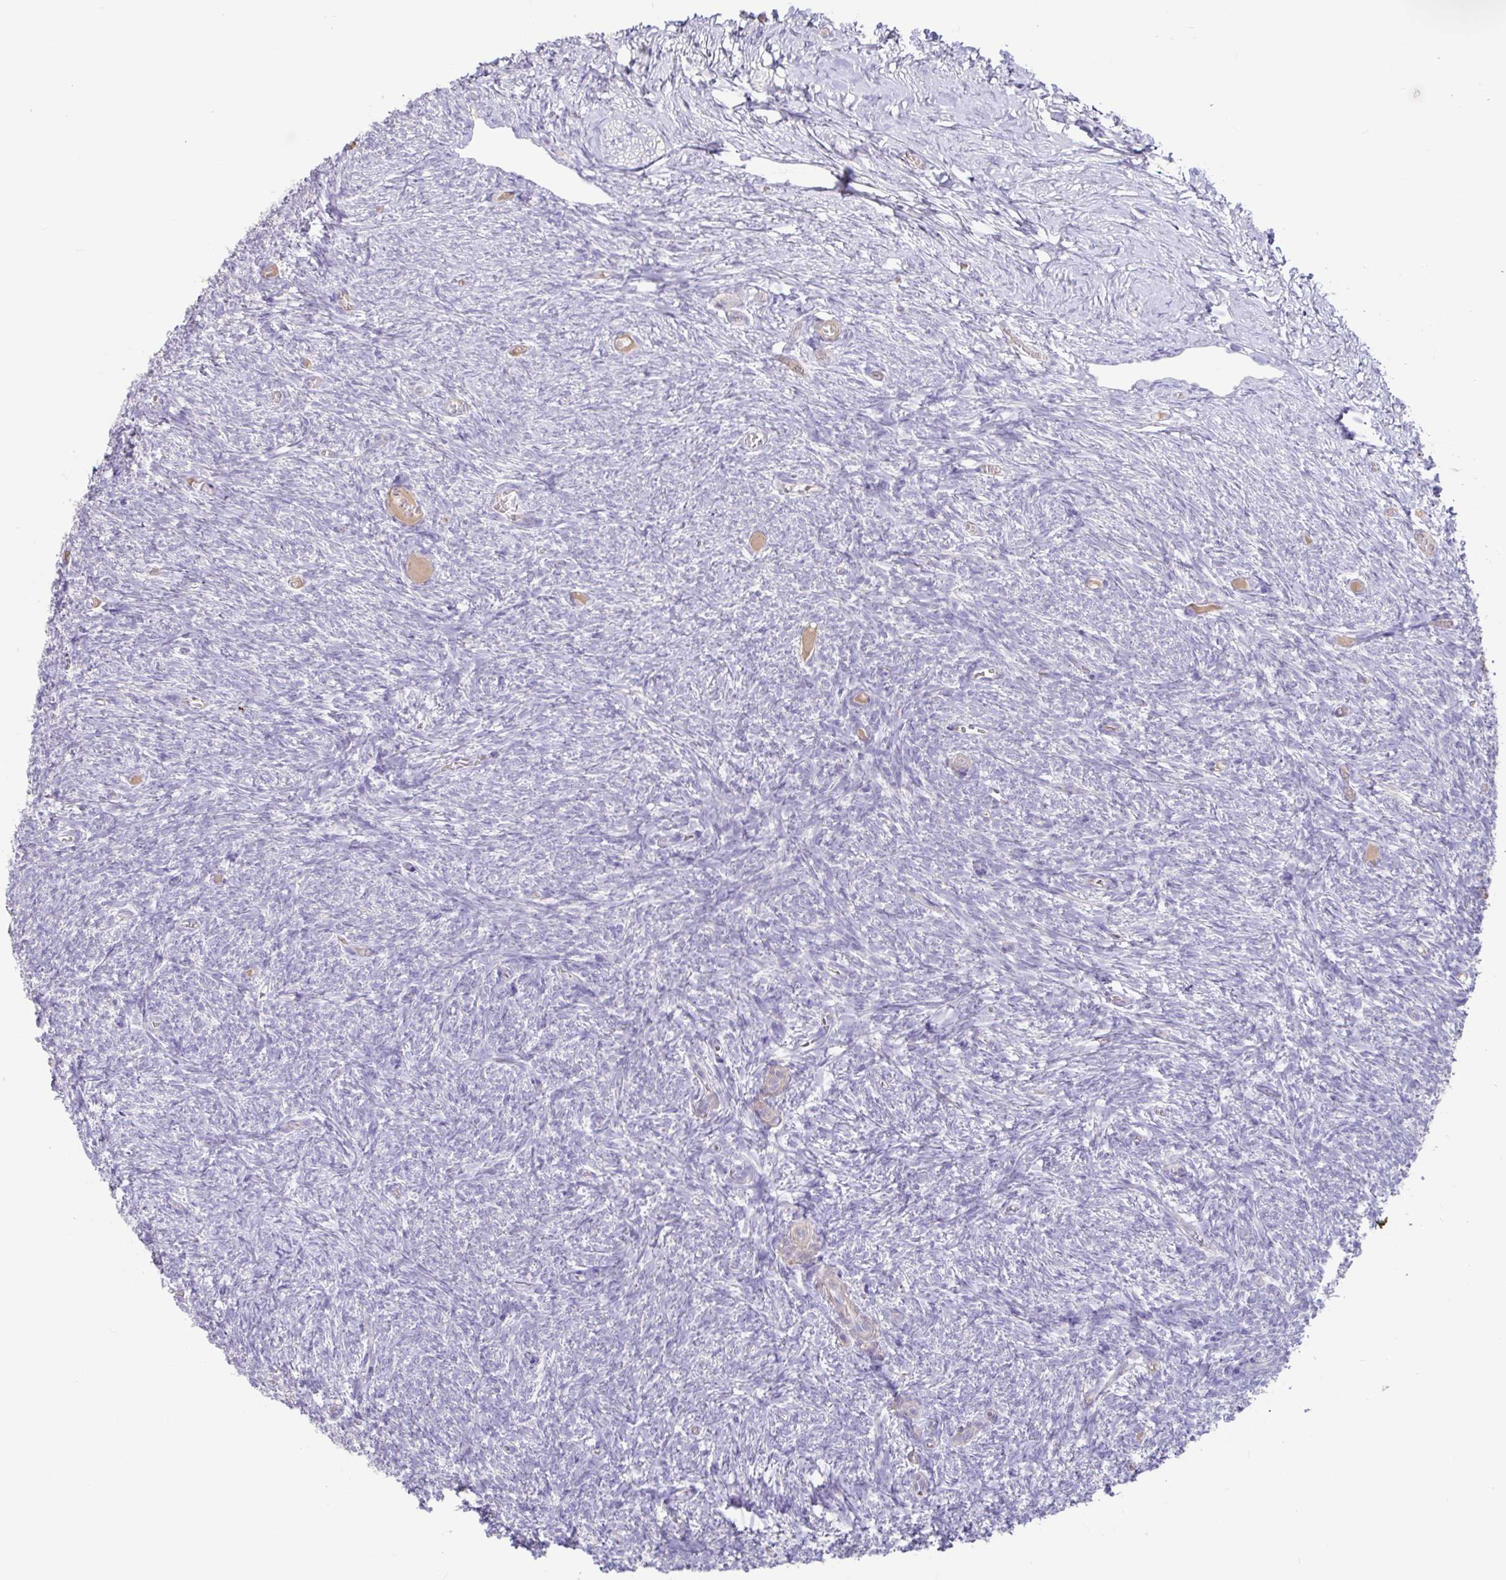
{"staining": {"intensity": "negative", "quantity": "none", "location": "none"}, "tissue": "ovary", "cell_type": "Follicle cells", "image_type": "normal", "snomed": [{"axis": "morphology", "description": "Normal tissue, NOS"}, {"axis": "topography", "description": "Ovary"}], "caption": "Unremarkable ovary was stained to show a protein in brown. There is no significant positivity in follicle cells. Nuclei are stained in blue.", "gene": "PYGM", "patient": {"sex": "female", "age": 39}}